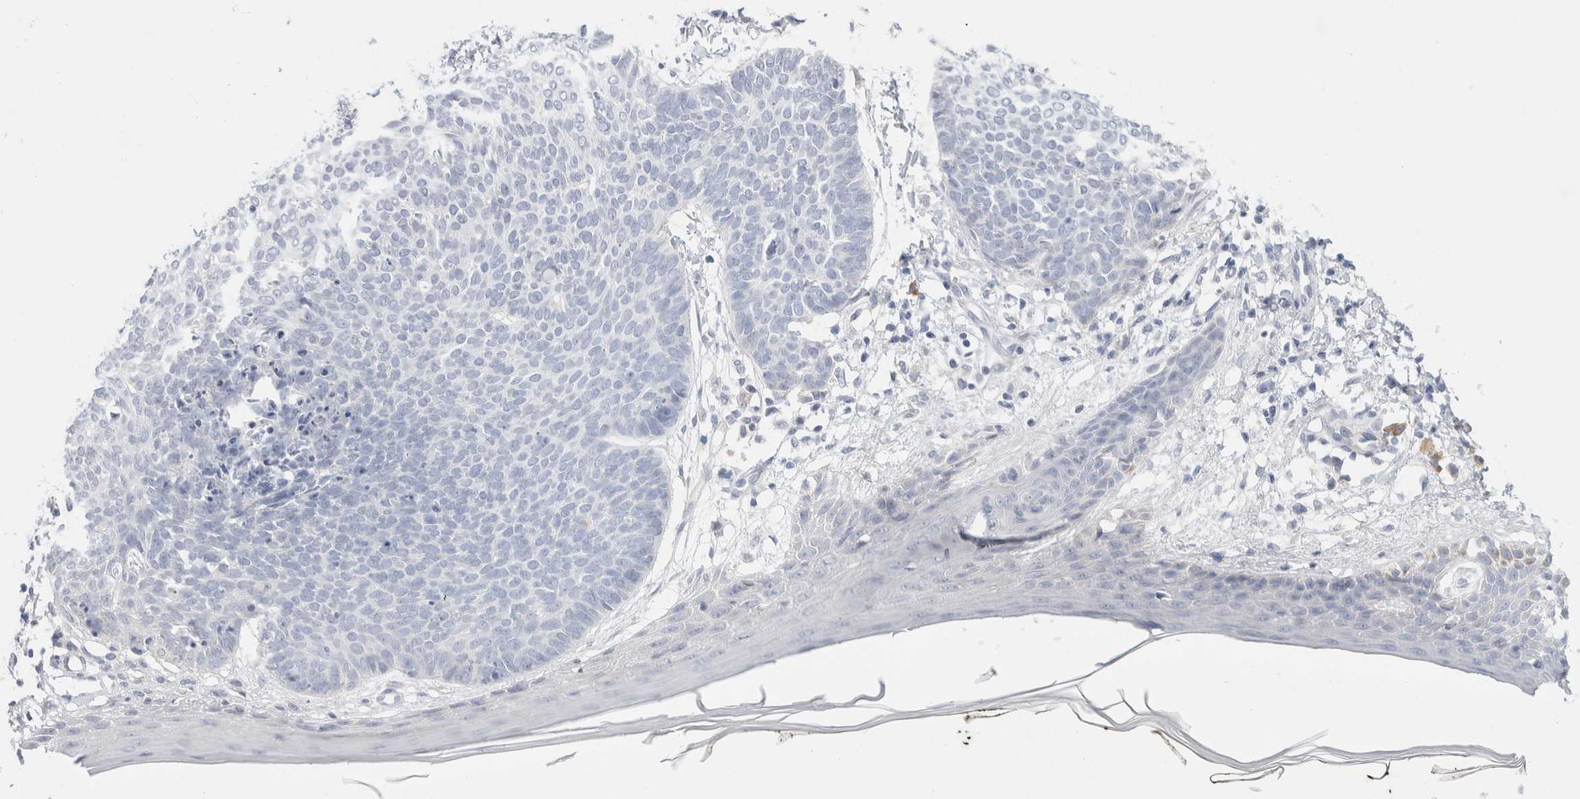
{"staining": {"intensity": "negative", "quantity": "none", "location": "none"}, "tissue": "skin cancer", "cell_type": "Tumor cells", "image_type": "cancer", "snomed": [{"axis": "morphology", "description": "Normal tissue, NOS"}, {"axis": "morphology", "description": "Basal cell carcinoma"}, {"axis": "topography", "description": "Skin"}], "caption": "Immunohistochemical staining of human basal cell carcinoma (skin) shows no significant staining in tumor cells.", "gene": "RUSF1", "patient": {"sex": "male", "age": 50}}